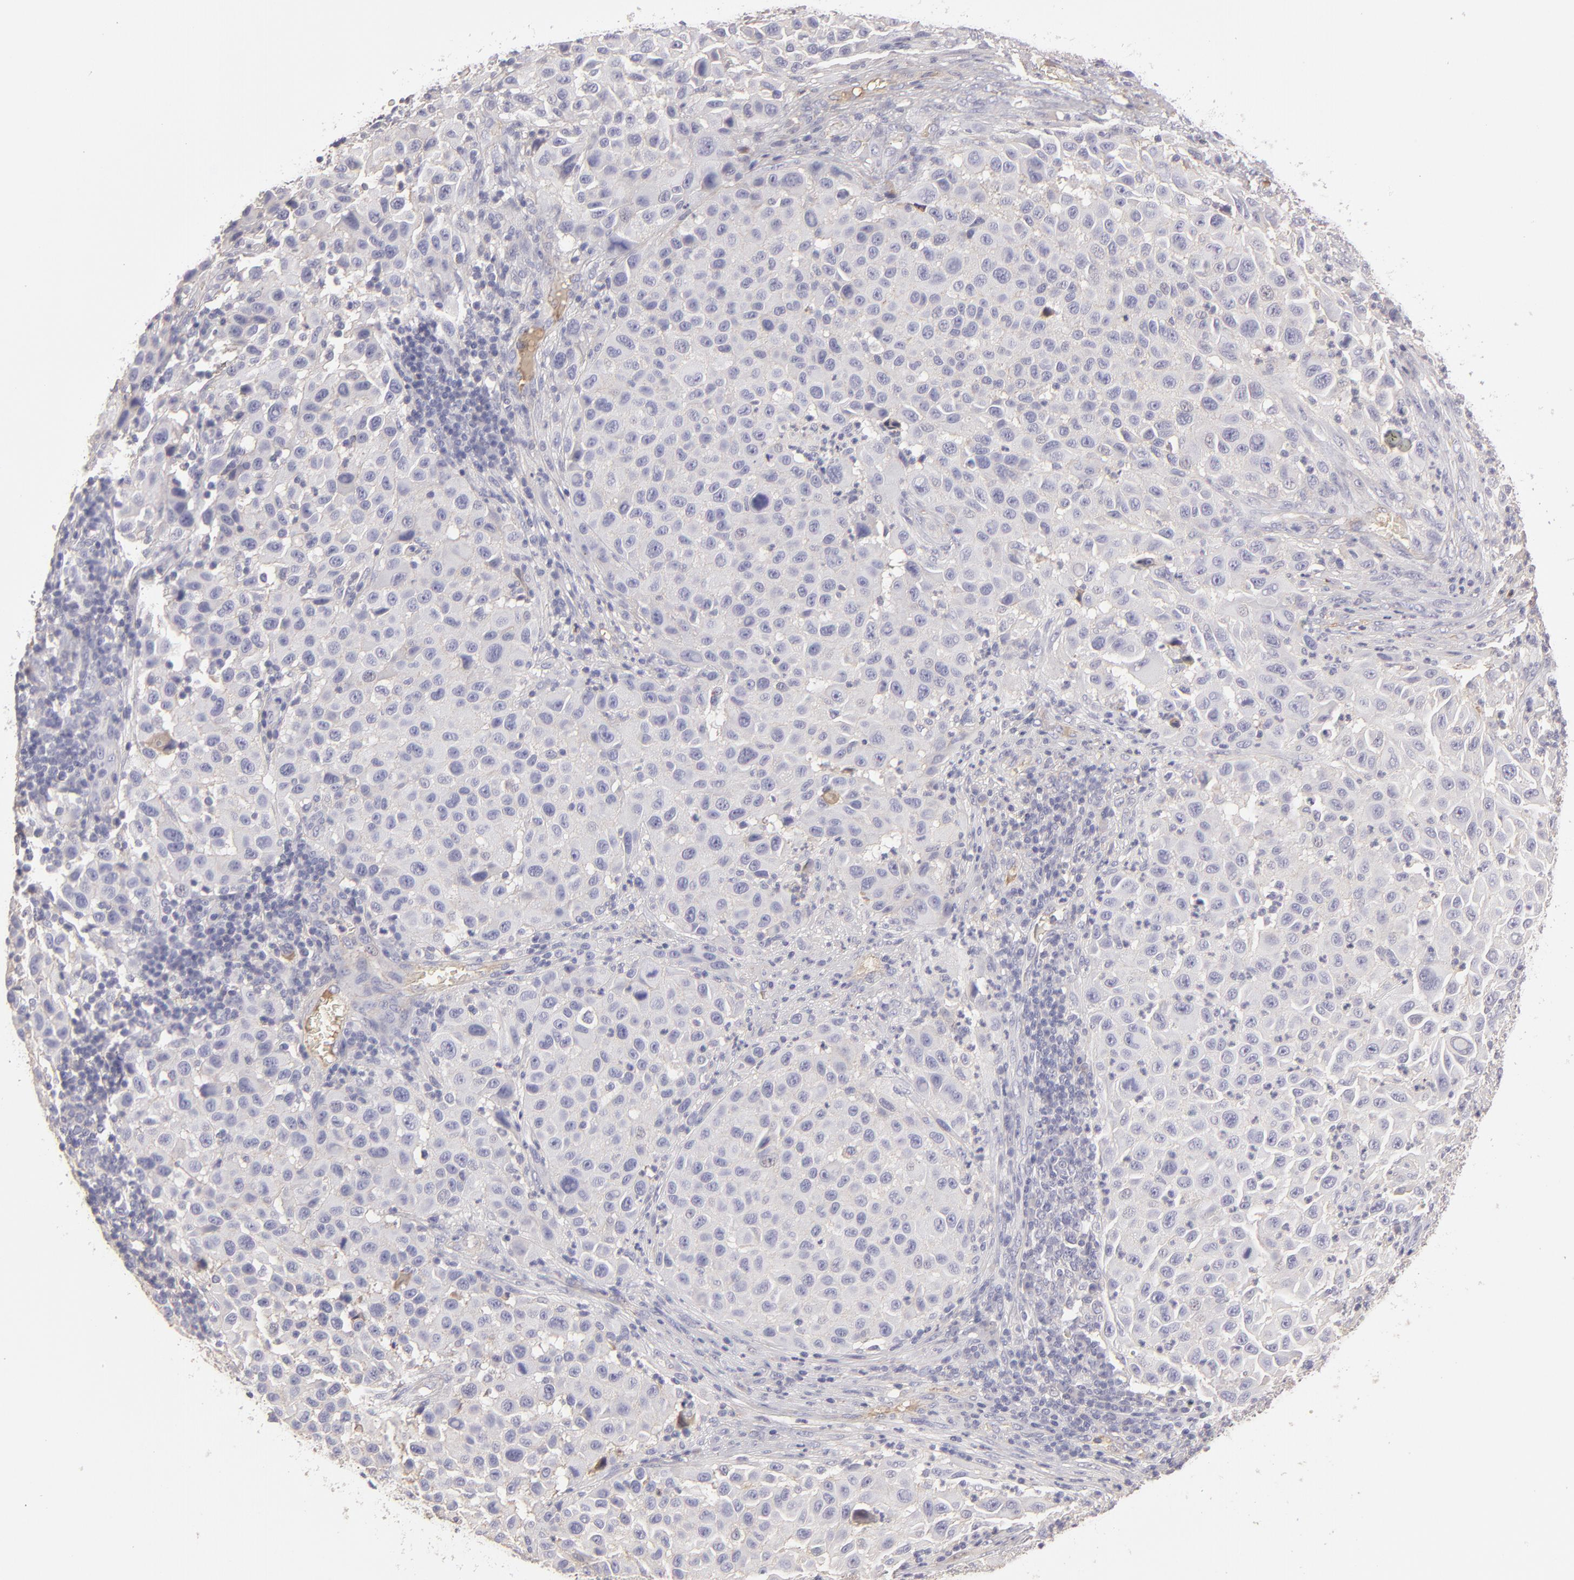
{"staining": {"intensity": "negative", "quantity": "none", "location": "none"}, "tissue": "melanoma", "cell_type": "Tumor cells", "image_type": "cancer", "snomed": [{"axis": "morphology", "description": "Malignant melanoma, Metastatic site"}, {"axis": "topography", "description": "Lymph node"}], "caption": "Tumor cells are negative for brown protein staining in melanoma.", "gene": "ABCC4", "patient": {"sex": "male", "age": 61}}